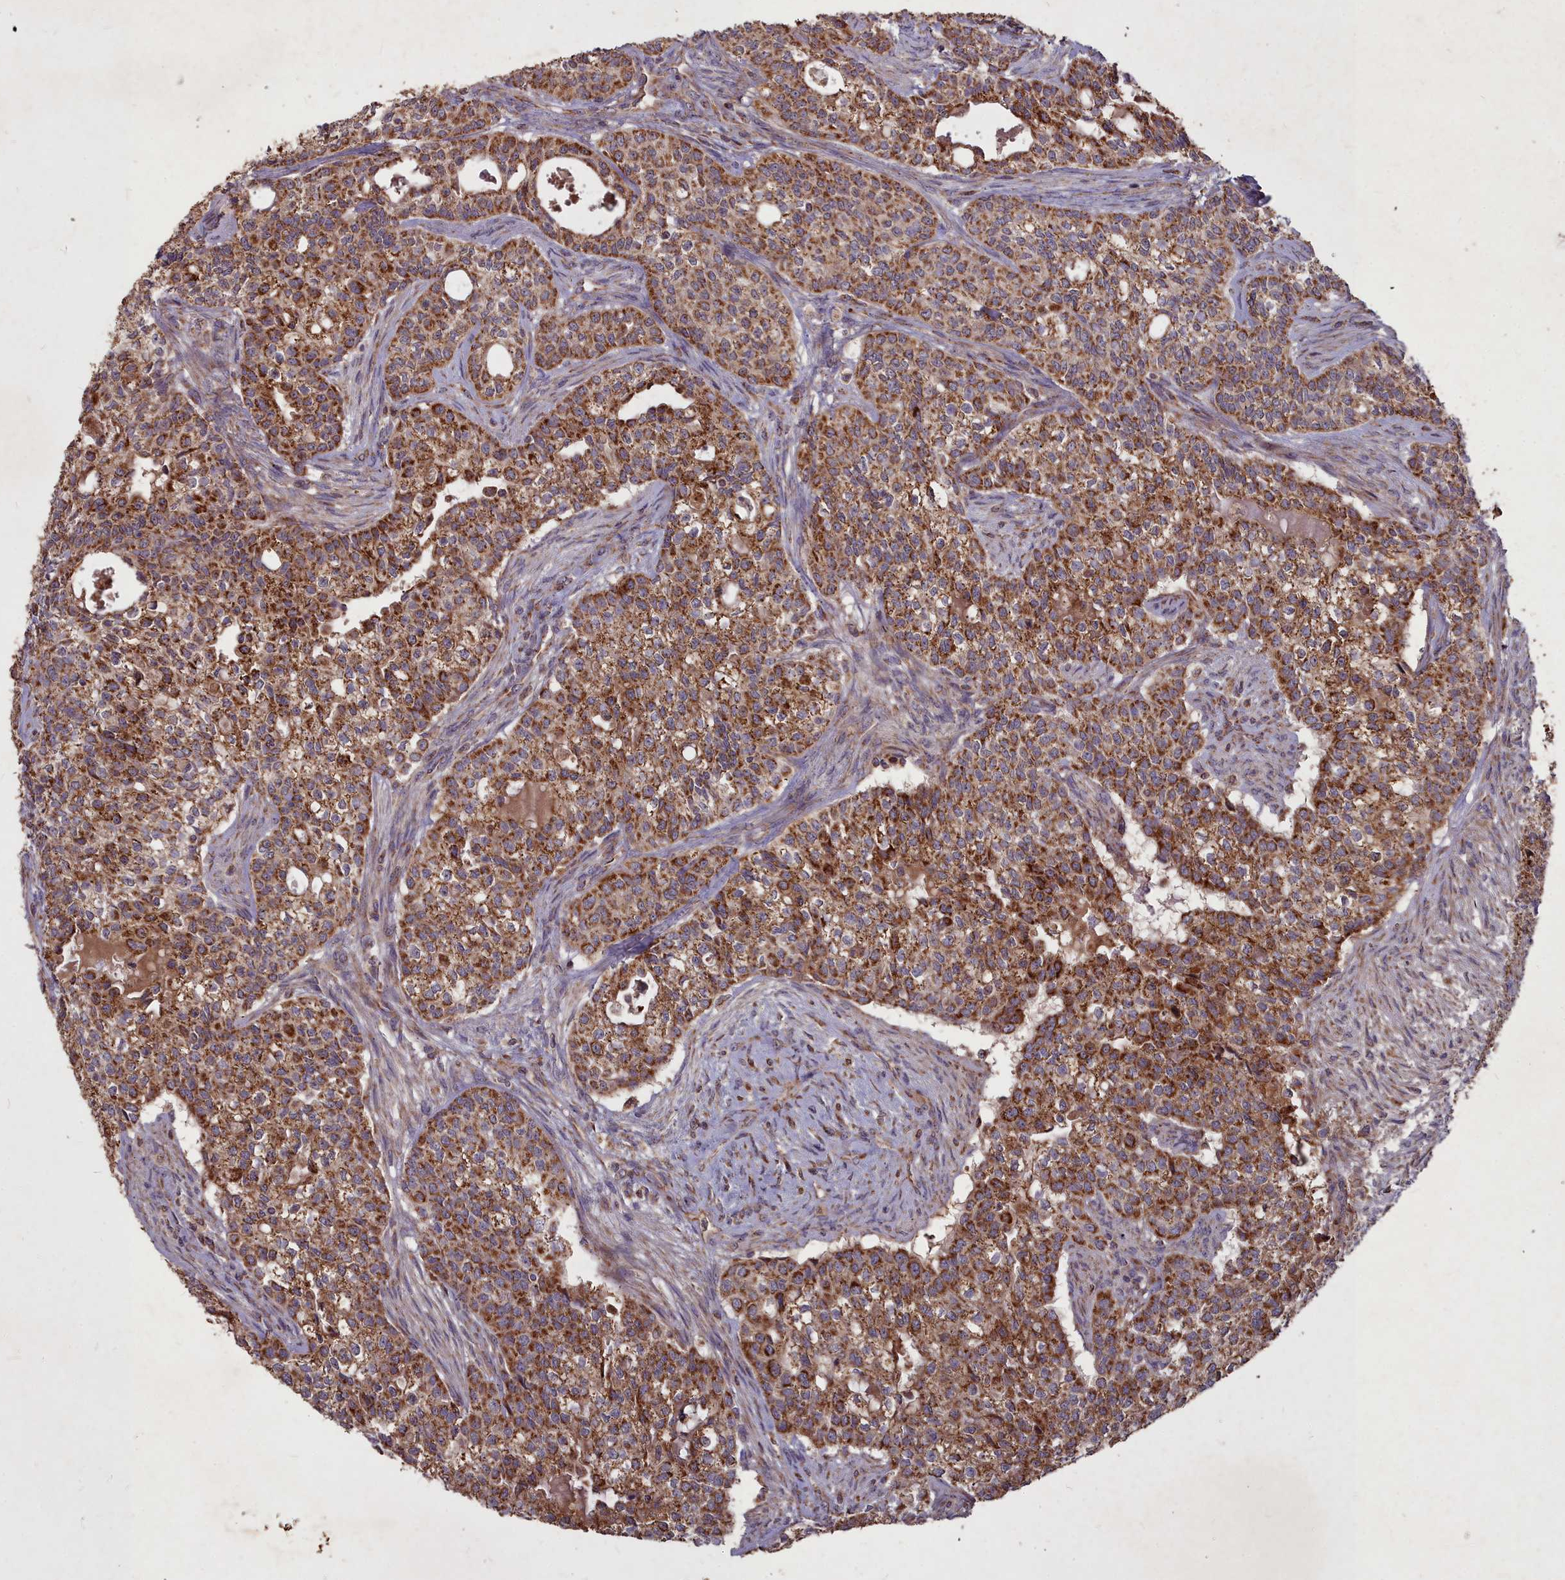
{"staining": {"intensity": "strong", "quantity": ">75%", "location": "cytoplasmic/membranous"}, "tissue": "head and neck cancer", "cell_type": "Tumor cells", "image_type": "cancer", "snomed": [{"axis": "morphology", "description": "Adenocarcinoma, NOS"}, {"axis": "topography", "description": "Head-Neck"}], "caption": "Head and neck cancer tissue shows strong cytoplasmic/membranous positivity in approximately >75% of tumor cells, visualized by immunohistochemistry. (brown staining indicates protein expression, while blue staining denotes nuclei).", "gene": "COX11", "patient": {"sex": "male", "age": 81}}